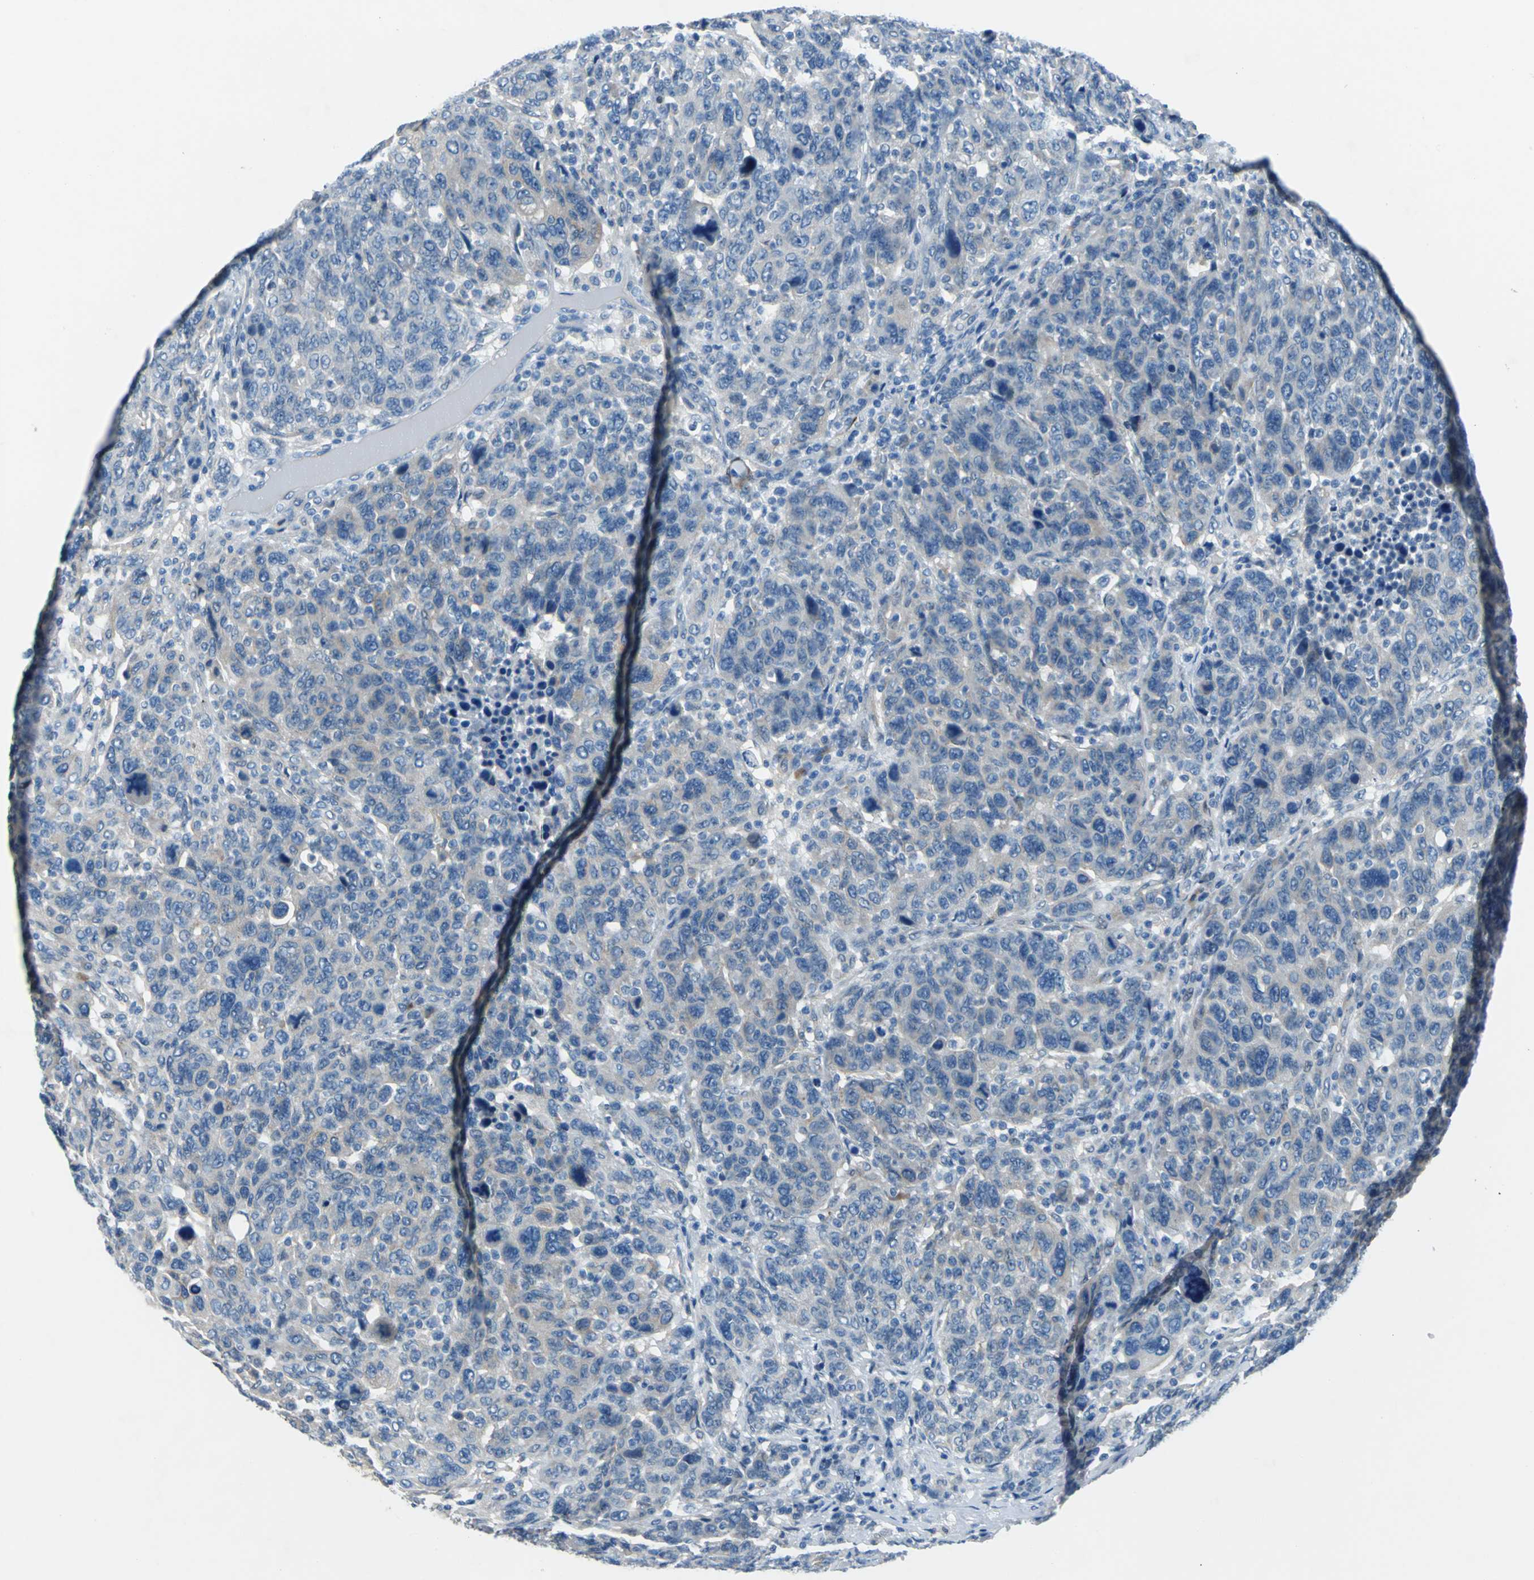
{"staining": {"intensity": "moderate", "quantity": "<25%", "location": "cytoplasmic/membranous"}, "tissue": "breast cancer", "cell_type": "Tumor cells", "image_type": "cancer", "snomed": [{"axis": "morphology", "description": "Duct carcinoma"}, {"axis": "topography", "description": "Breast"}], "caption": "This is a histology image of immunohistochemistry staining of breast infiltrating ductal carcinoma, which shows moderate positivity in the cytoplasmic/membranous of tumor cells.", "gene": "SELP", "patient": {"sex": "female", "age": 37}}